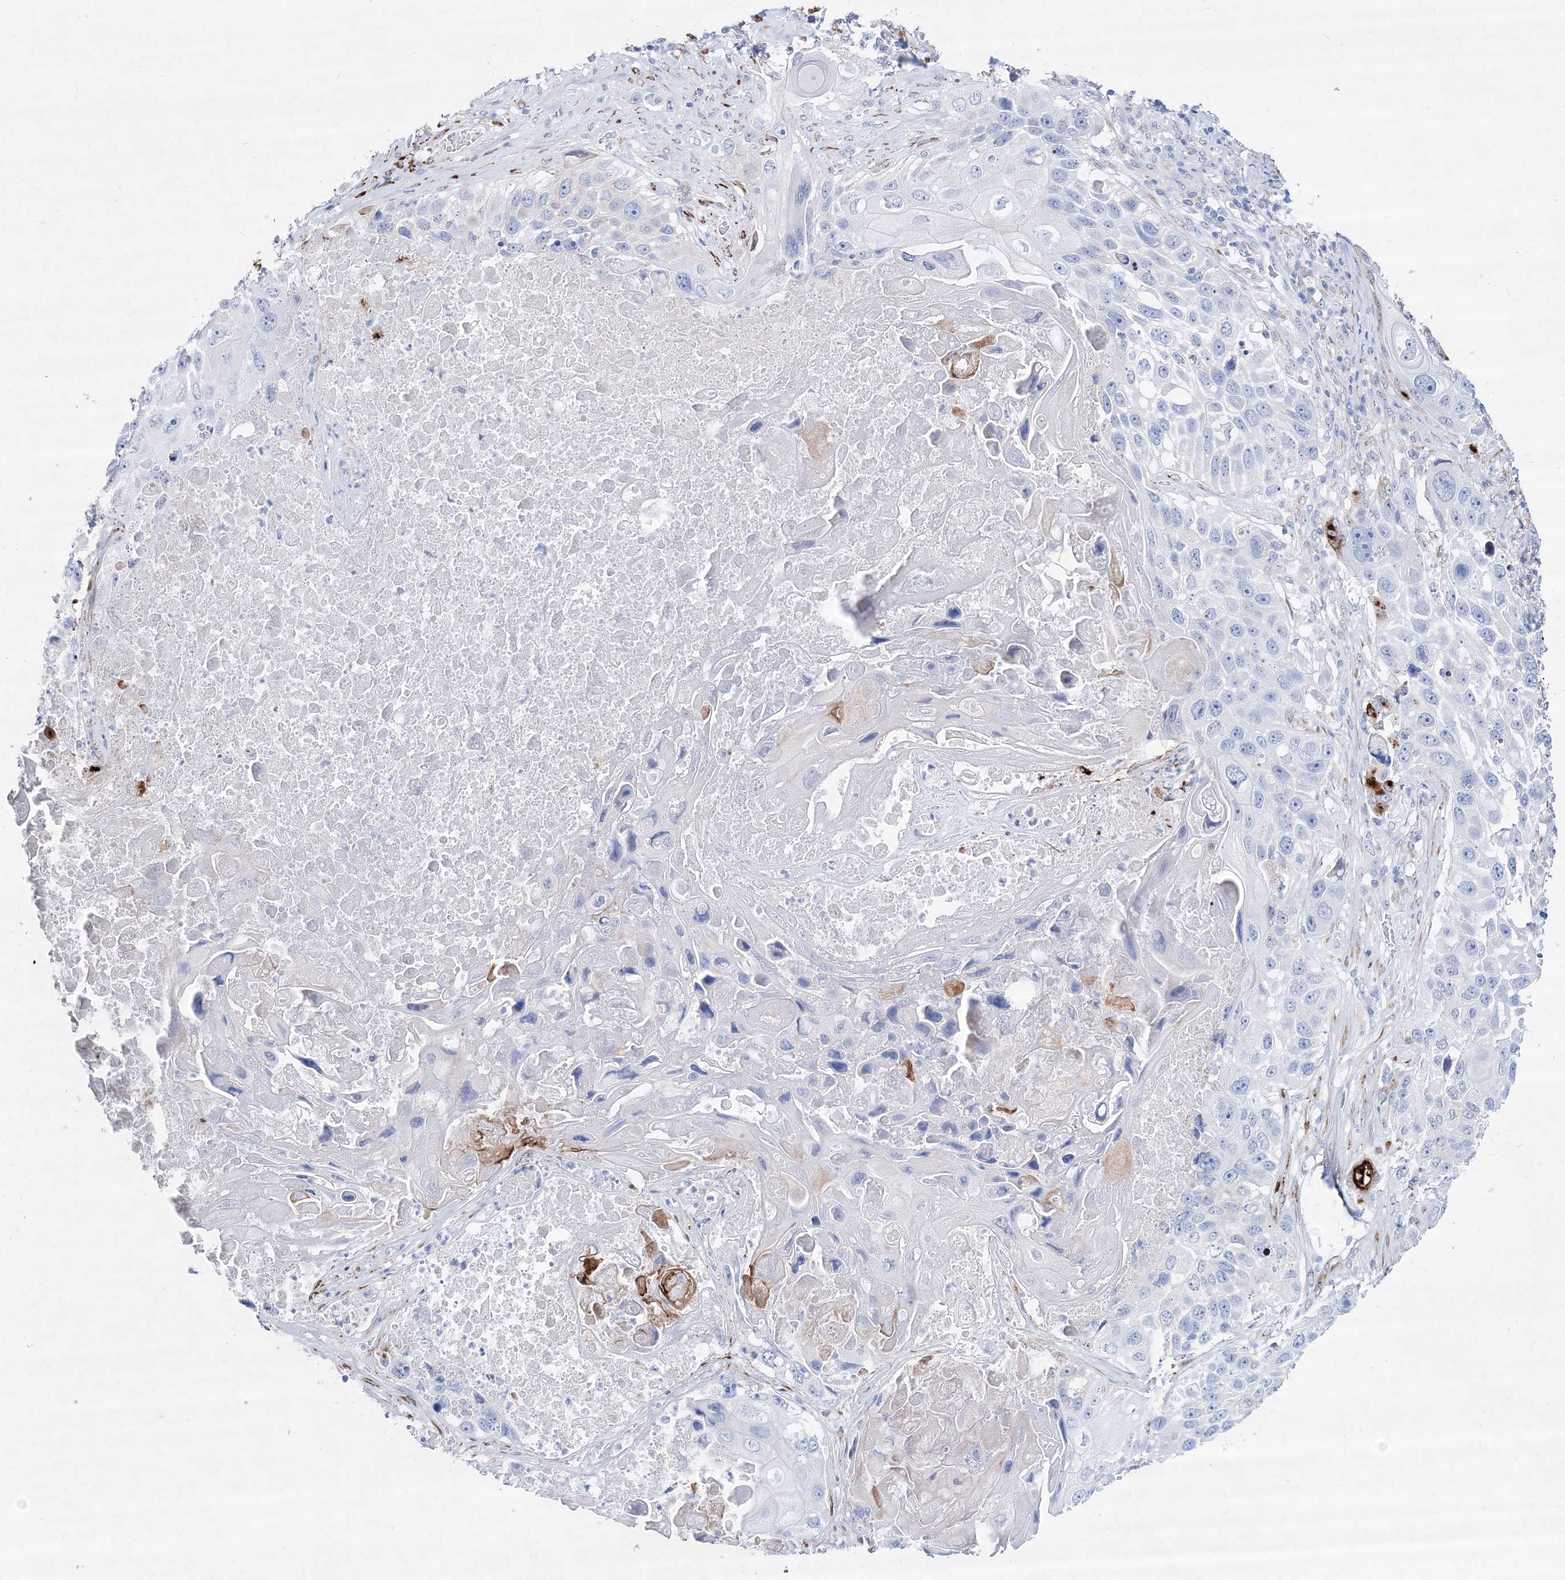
{"staining": {"intensity": "negative", "quantity": "none", "location": "none"}, "tissue": "lung cancer", "cell_type": "Tumor cells", "image_type": "cancer", "snomed": [{"axis": "morphology", "description": "Squamous cell carcinoma, NOS"}, {"axis": "topography", "description": "Lung"}], "caption": "Micrograph shows no protein staining in tumor cells of squamous cell carcinoma (lung) tissue.", "gene": "SPINK7", "patient": {"sex": "male", "age": 61}}